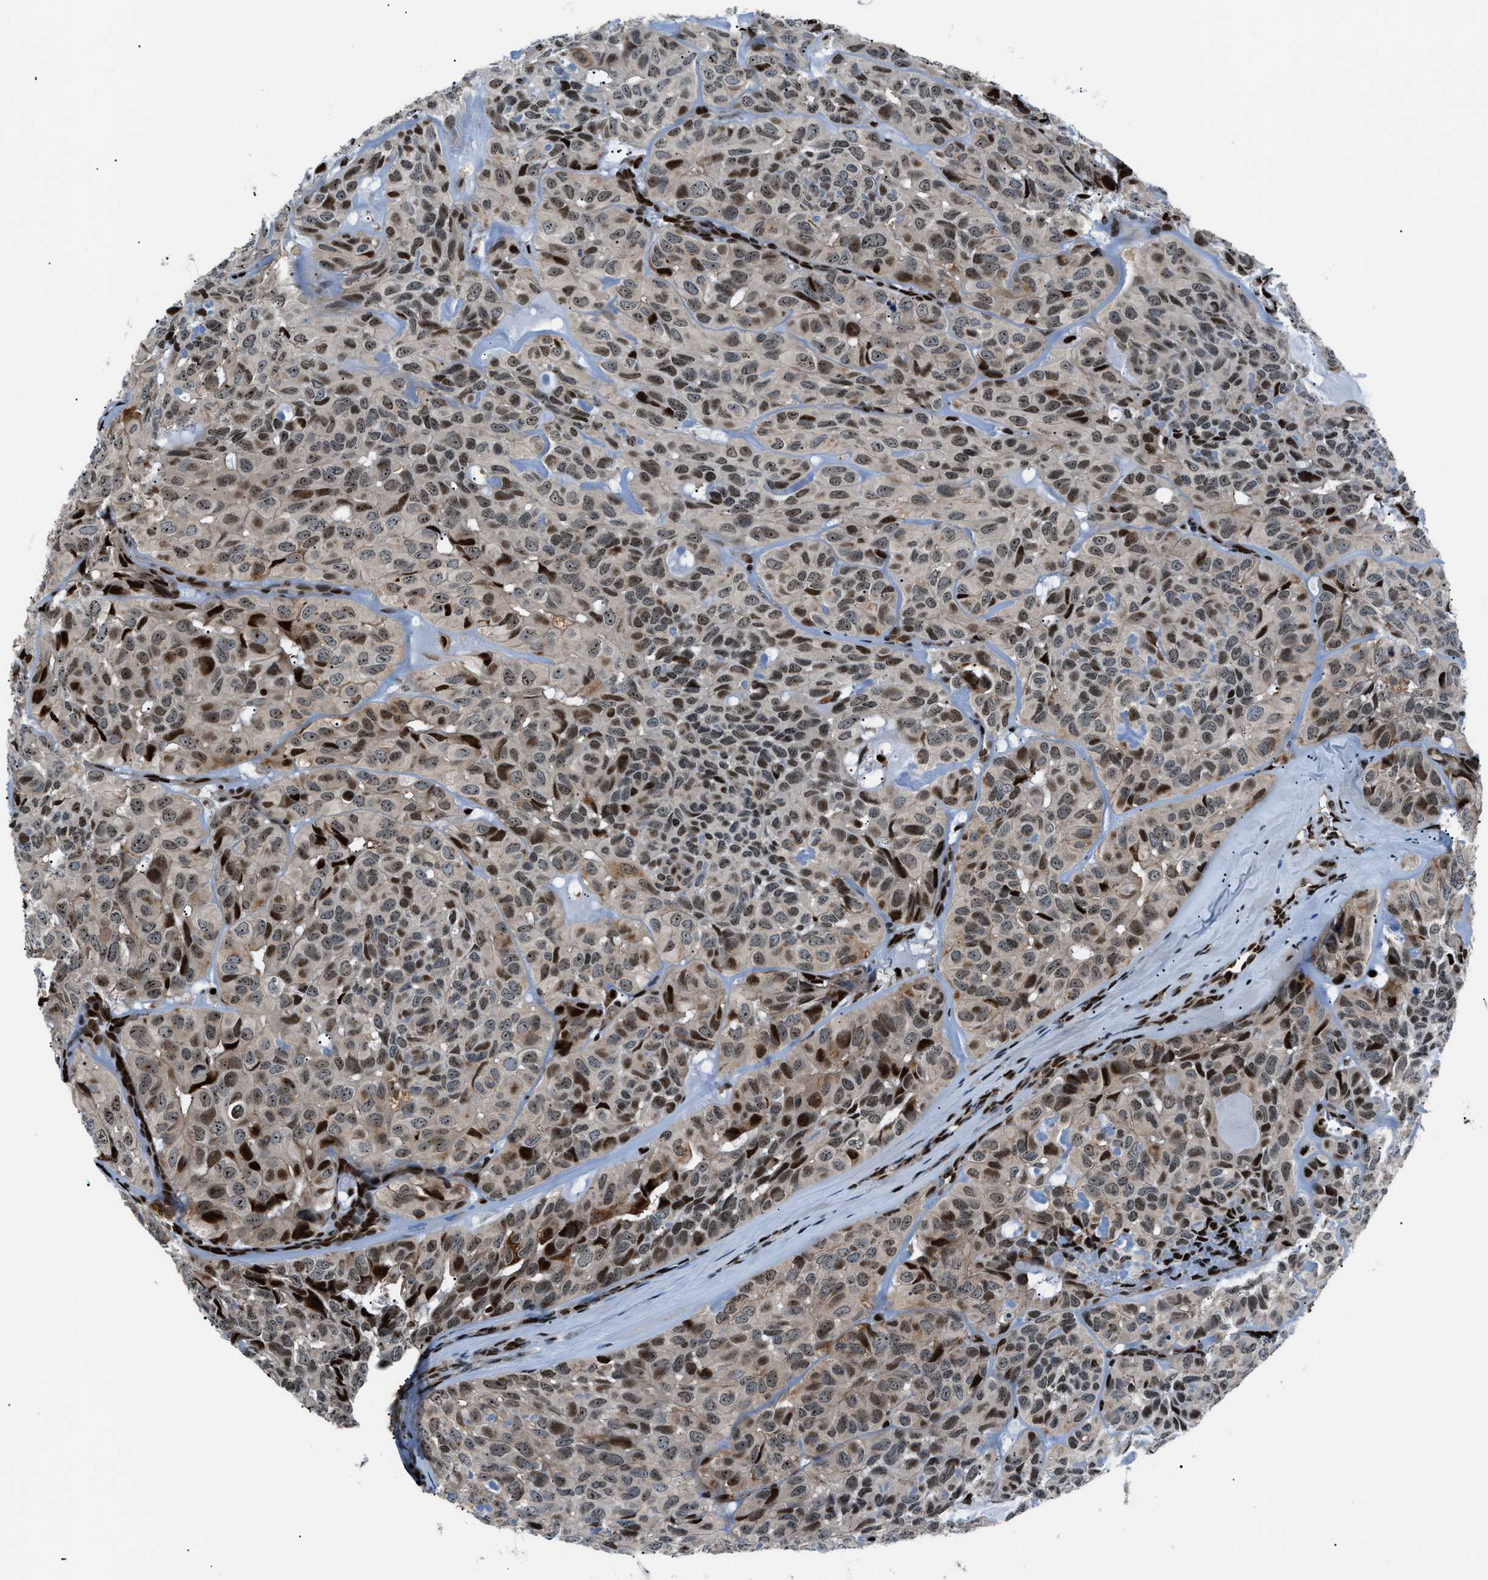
{"staining": {"intensity": "moderate", "quantity": "25%-75%", "location": "nuclear"}, "tissue": "head and neck cancer", "cell_type": "Tumor cells", "image_type": "cancer", "snomed": [{"axis": "morphology", "description": "Adenocarcinoma, NOS"}, {"axis": "topography", "description": "Salivary gland, NOS"}, {"axis": "topography", "description": "Head-Neck"}], "caption": "This is an image of IHC staining of head and neck cancer, which shows moderate expression in the nuclear of tumor cells.", "gene": "PRKX", "patient": {"sex": "female", "age": 76}}